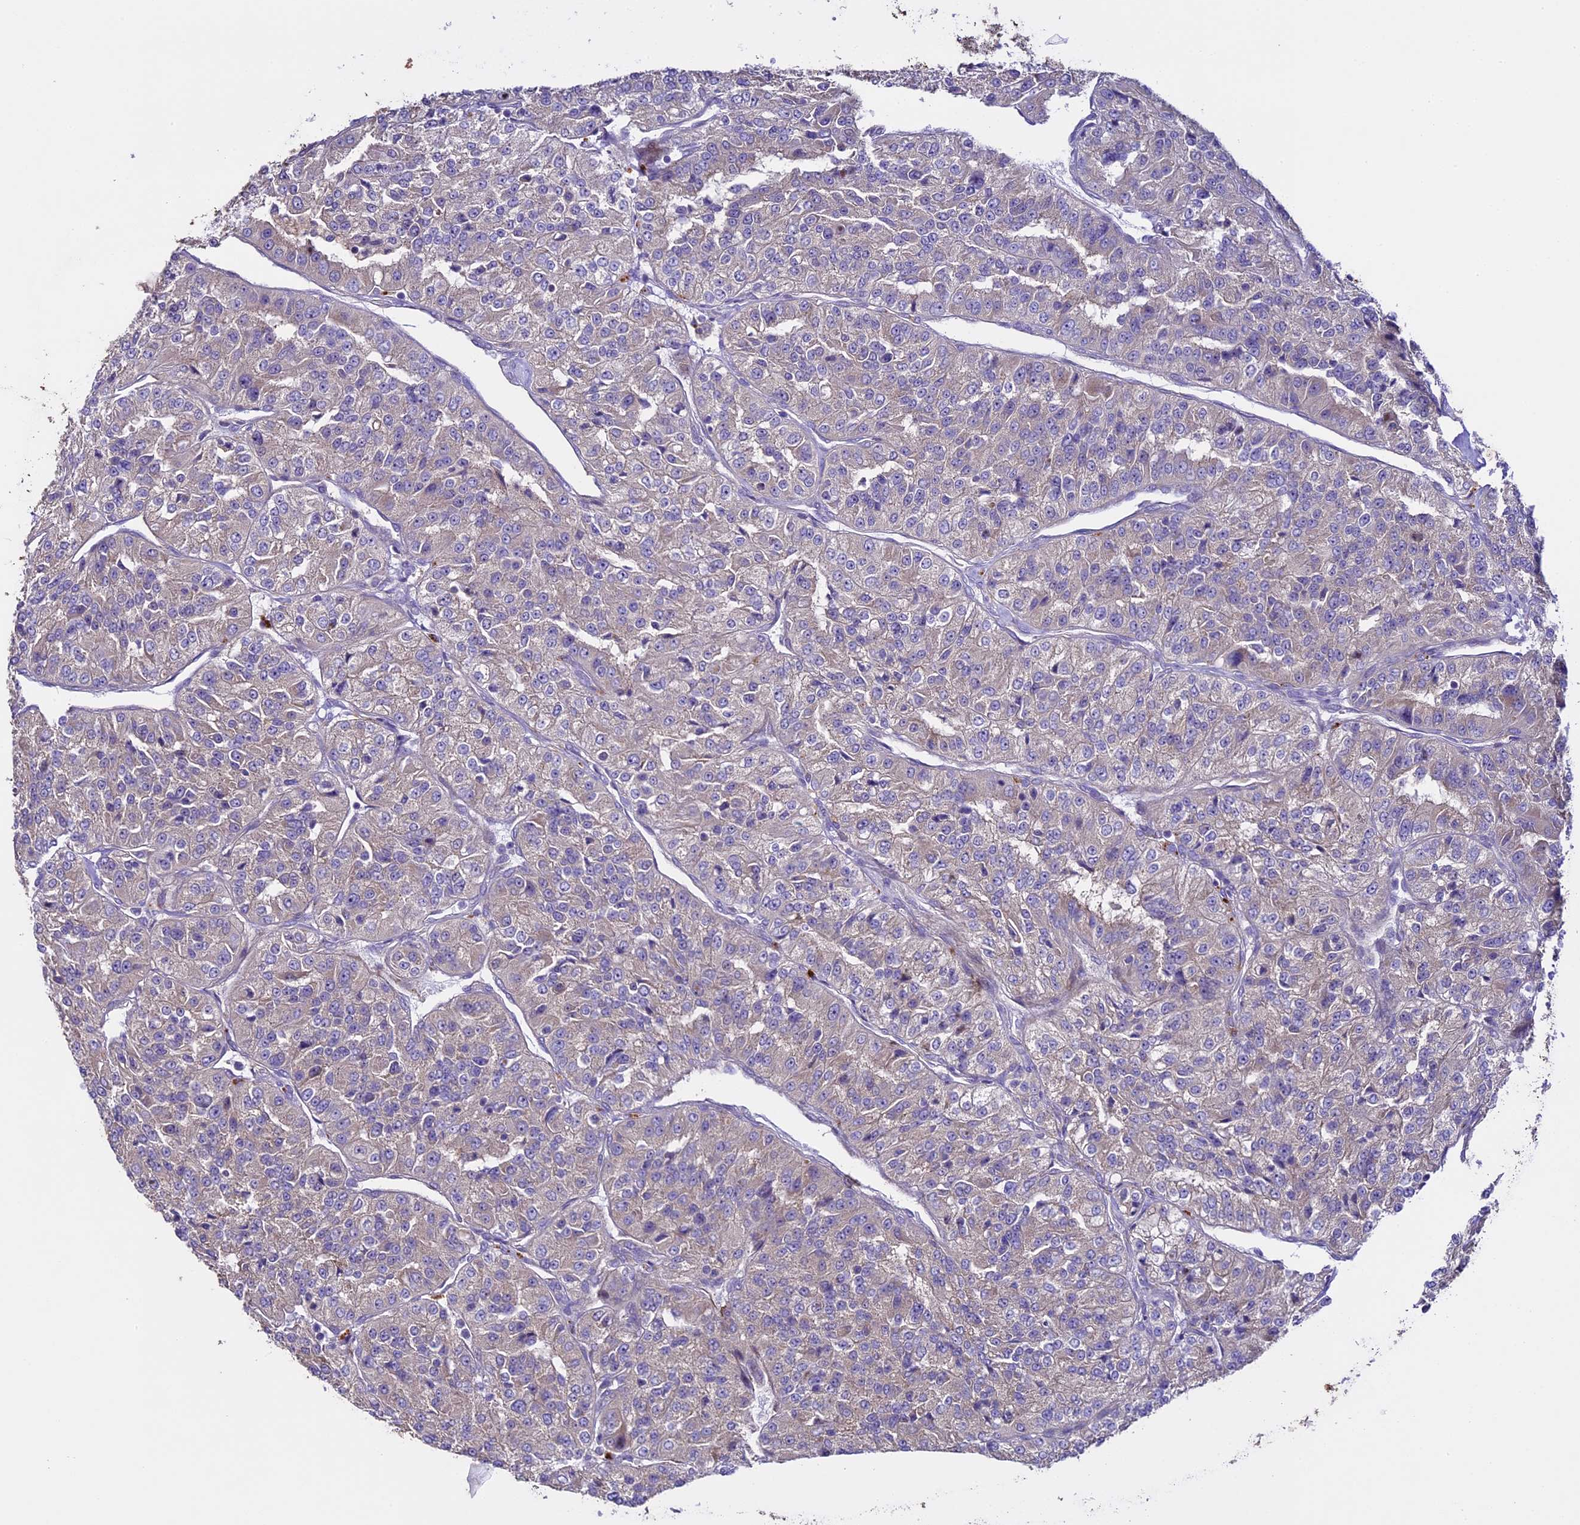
{"staining": {"intensity": "negative", "quantity": "none", "location": "none"}, "tissue": "renal cancer", "cell_type": "Tumor cells", "image_type": "cancer", "snomed": [{"axis": "morphology", "description": "Adenocarcinoma, NOS"}, {"axis": "topography", "description": "Kidney"}], "caption": "IHC histopathology image of neoplastic tissue: human adenocarcinoma (renal) stained with DAB shows no significant protein staining in tumor cells.", "gene": "SPIRE1", "patient": {"sex": "female", "age": 63}}